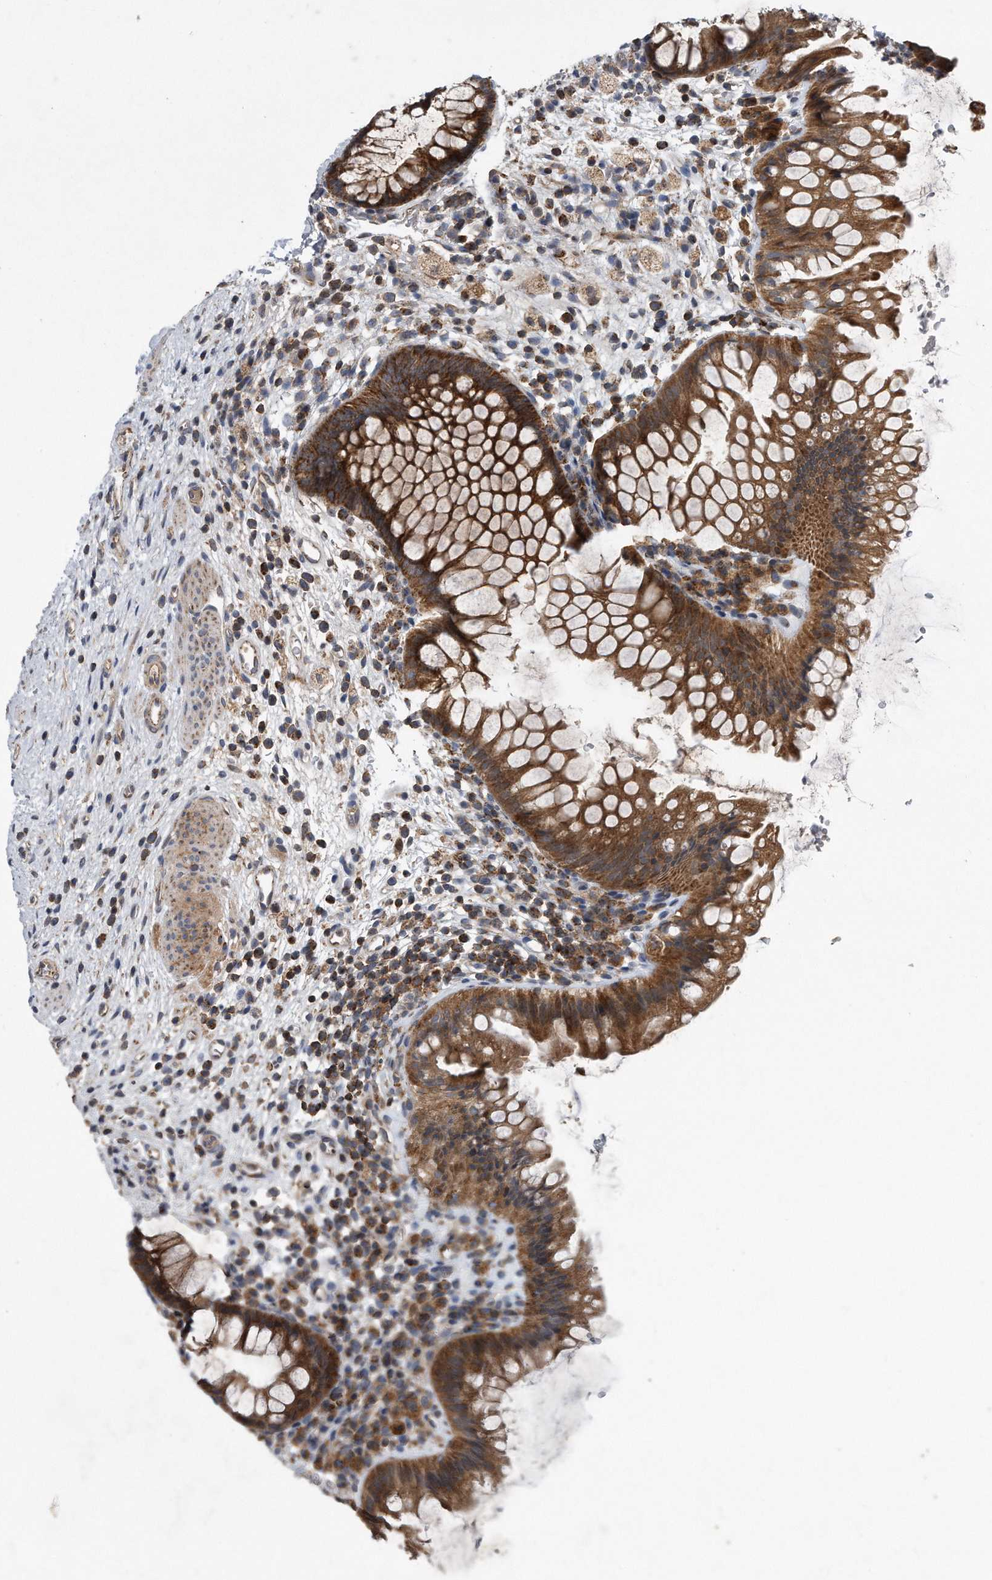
{"staining": {"intensity": "moderate", "quantity": ">75%", "location": "cytoplasmic/membranous"}, "tissue": "colon", "cell_type": "Endothelial cells", "image_type": "normal", "snomed": [{"axis": "morphology", "description": "Normal tissue, NOS"}, {"axis": "topography", "description": "Colon"}], "caption": "Immunohistochemistry (IHC) micrograph of benign human colon stained for a protein (brown), which reveals medium levels of moderate cytoplasmic/membranous expression in approximately >75% of endothelial cells.", "gene": "ALPK2", "patient": {"sex": "female", "age": 62}}